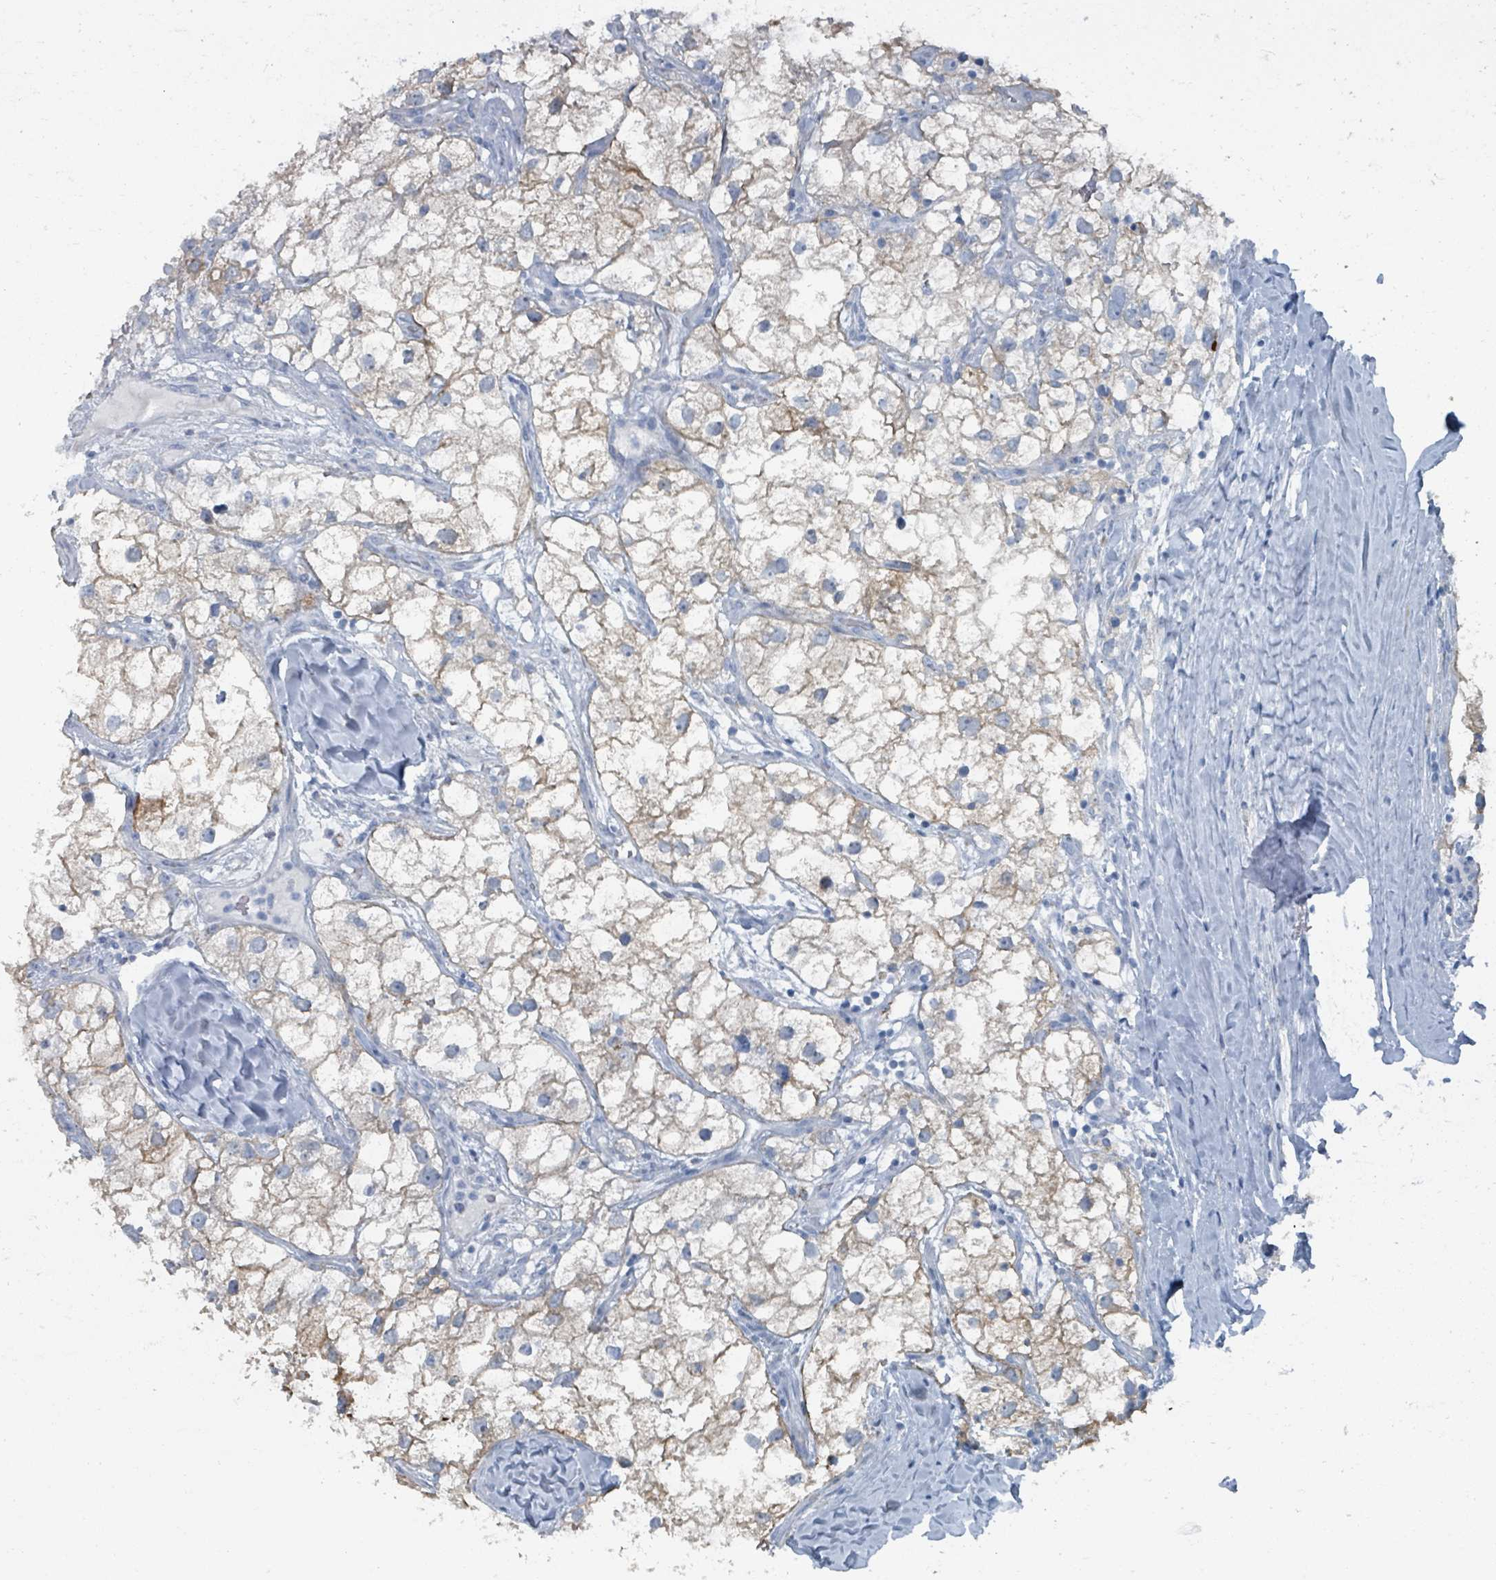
{"staining": {"intensity": "weak", "quantity": "<25%", "location": "cytoplasmic/membranous"}, "tissue": "renal cancer", "cell_type": "Tumor cells", "image_type": "cancer", "snomed": [{"axis": "morphology", "description": "Adenocarcinoma, NOS"}, {"axis": "topography", "description": "Kidney"}], "caption": "This is an IHC micrograph of human renal cancer (adenocarcinoma). There is no staining in tumor cells.", "gene": "GAMT", "patient": {"sex": "male", "age": 59}}